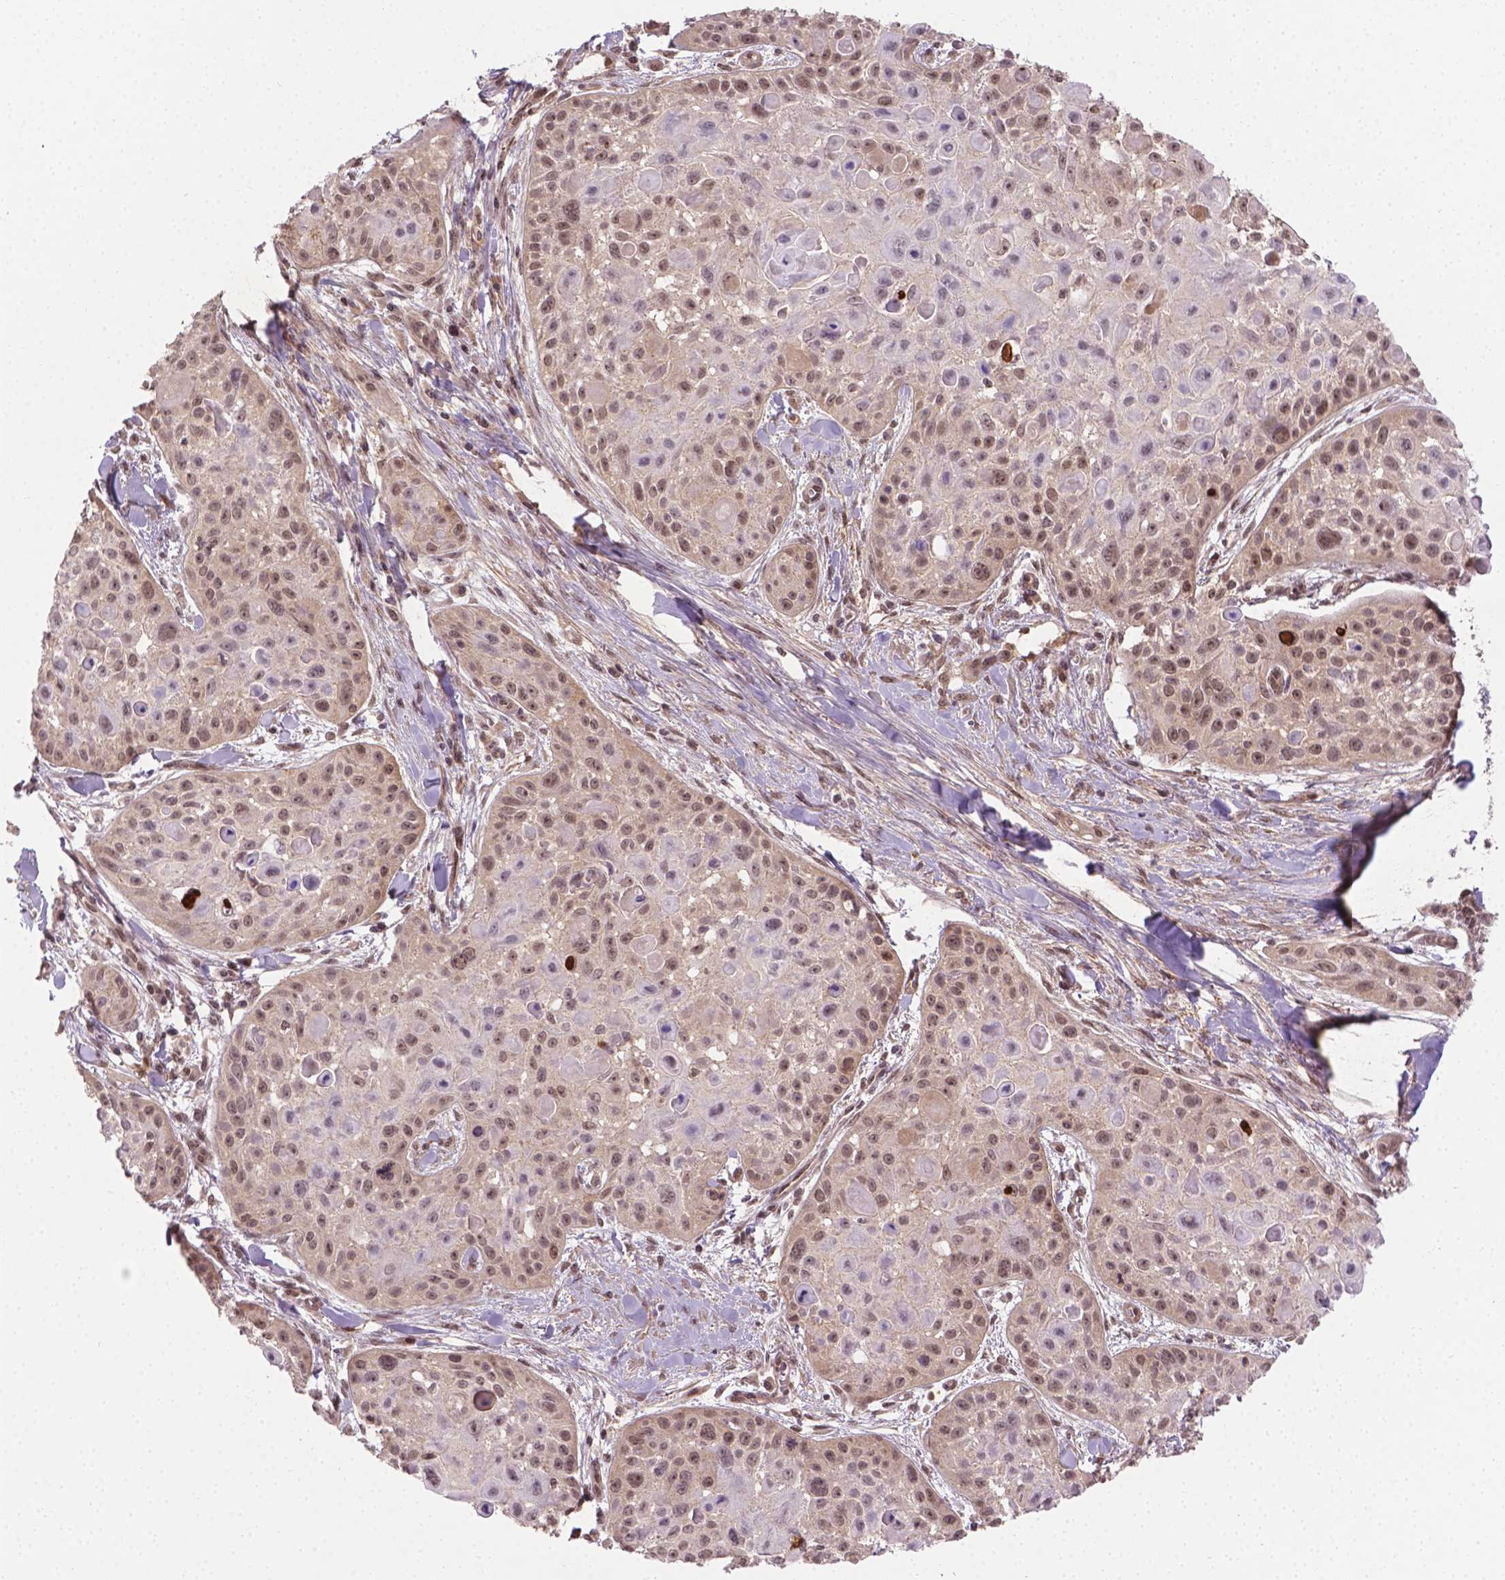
{"staining": {"intensity": "moderate", "quantity": ">75%", "location": "nuclear"}, "tissue": "skin cancer", "cell_type": "Tumor cells", "image_type": "cancer", "snomed": [{"axis": "morphology", "description": "Squamous cell carcinoma, NOS"}, {"axis": "topography", "description": "Skin"}, {"axis": "topography", "description": "Anal"}], "caption": "Squamous cell carcinoma (skin) stained for a protein displays moderate nuclear positivity in tumor cells.", "gene": "ANKRD54", "patient": {"sex": "female", "age": 75}}